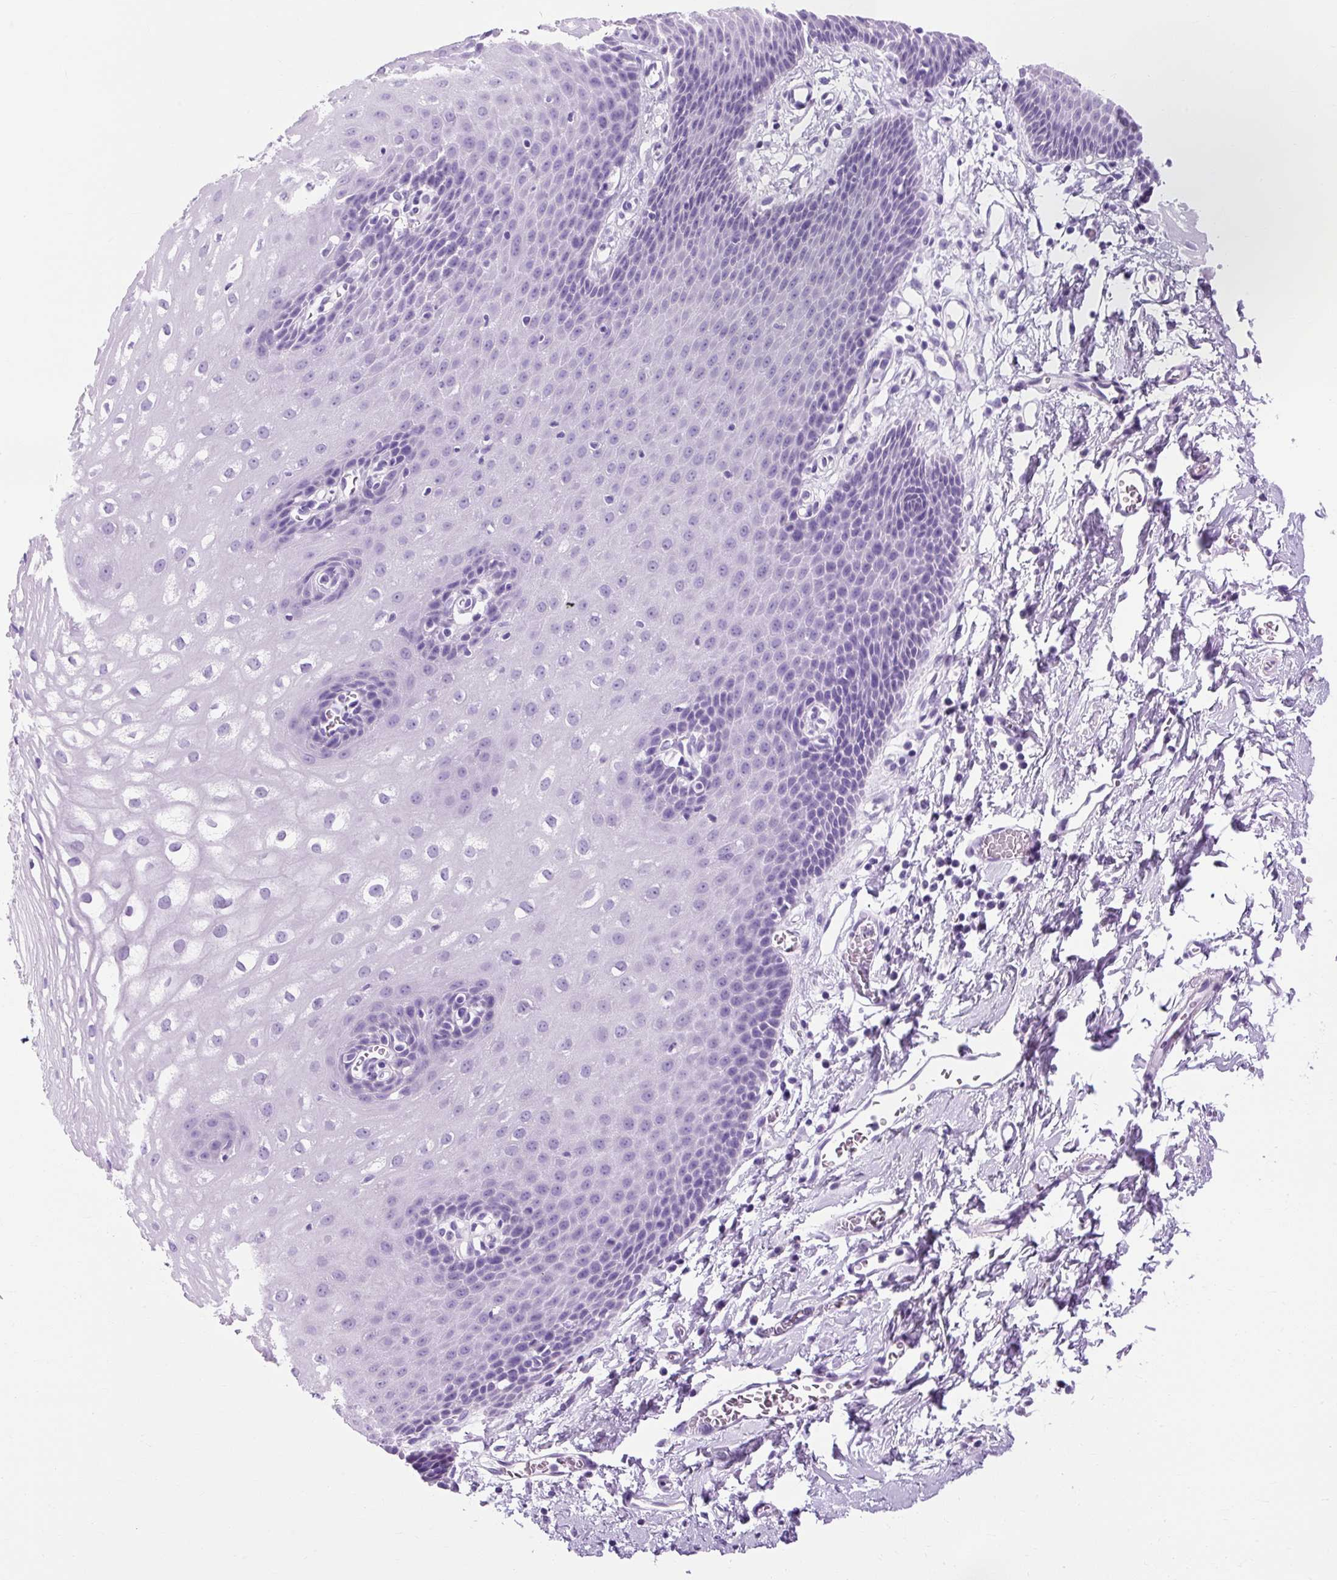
{"staining": {"intensity": "negative", "quantity": "none", "location": "none"}, "tissue": "esophagus", "cell_type": "Squamous epithelial cells", "image_type": "normal", "snomed": [{"axis": "morphology", "description": "Normal tissue, NOS"}, {"axis": "topography", "description": "Esophagus"}], "caption": "High power microscopy micrograph of an immunohistochemistry histopathology image of benign esophagus, revealing no significant staining in squamous epithelial cells.", "gene": "TMEM89", "patient": {"sex": "male", "age": 70}}